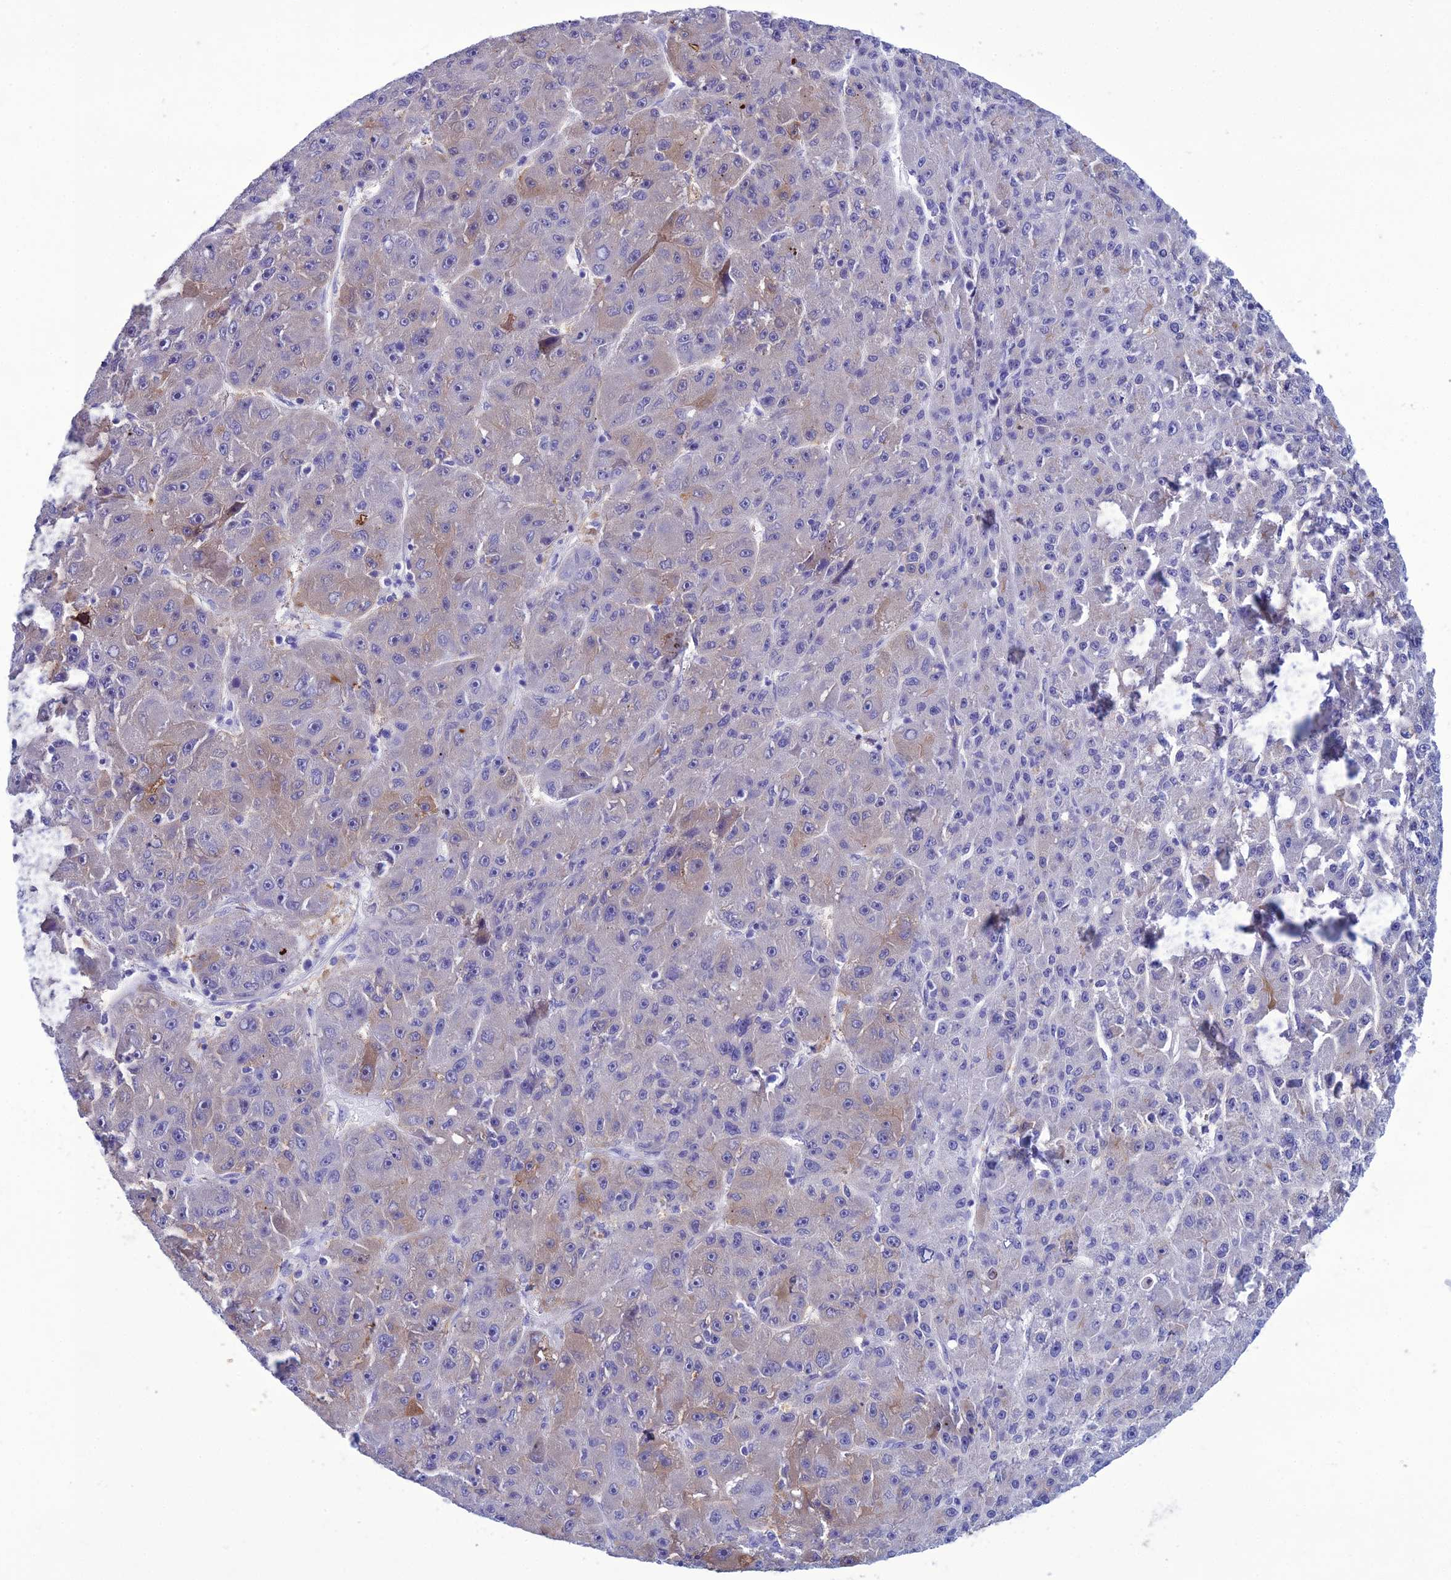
{"staining": {"intensity": "weak", "quantity": "<25%", "location": "cytoplasmic/membranous"}, "tissue": "liver cancer", "cell_type": "Tumor cells", "image_type": "cancer", "snomed": [{"axis": "morphology", "description": "Carcinoma, Hepatocellular, NOS"}, {"axis": "topography", "description": "Liver"}], "caption": "Immunohistochemistry photomicrograph of neoplastic tissue: liver cancer (hepatocellular carcinoma) stained with DAB shows no significant protein positivity in tumor cells.", "gene": "CLEC2L", "patient": {"sex": "male", "age": 67}}